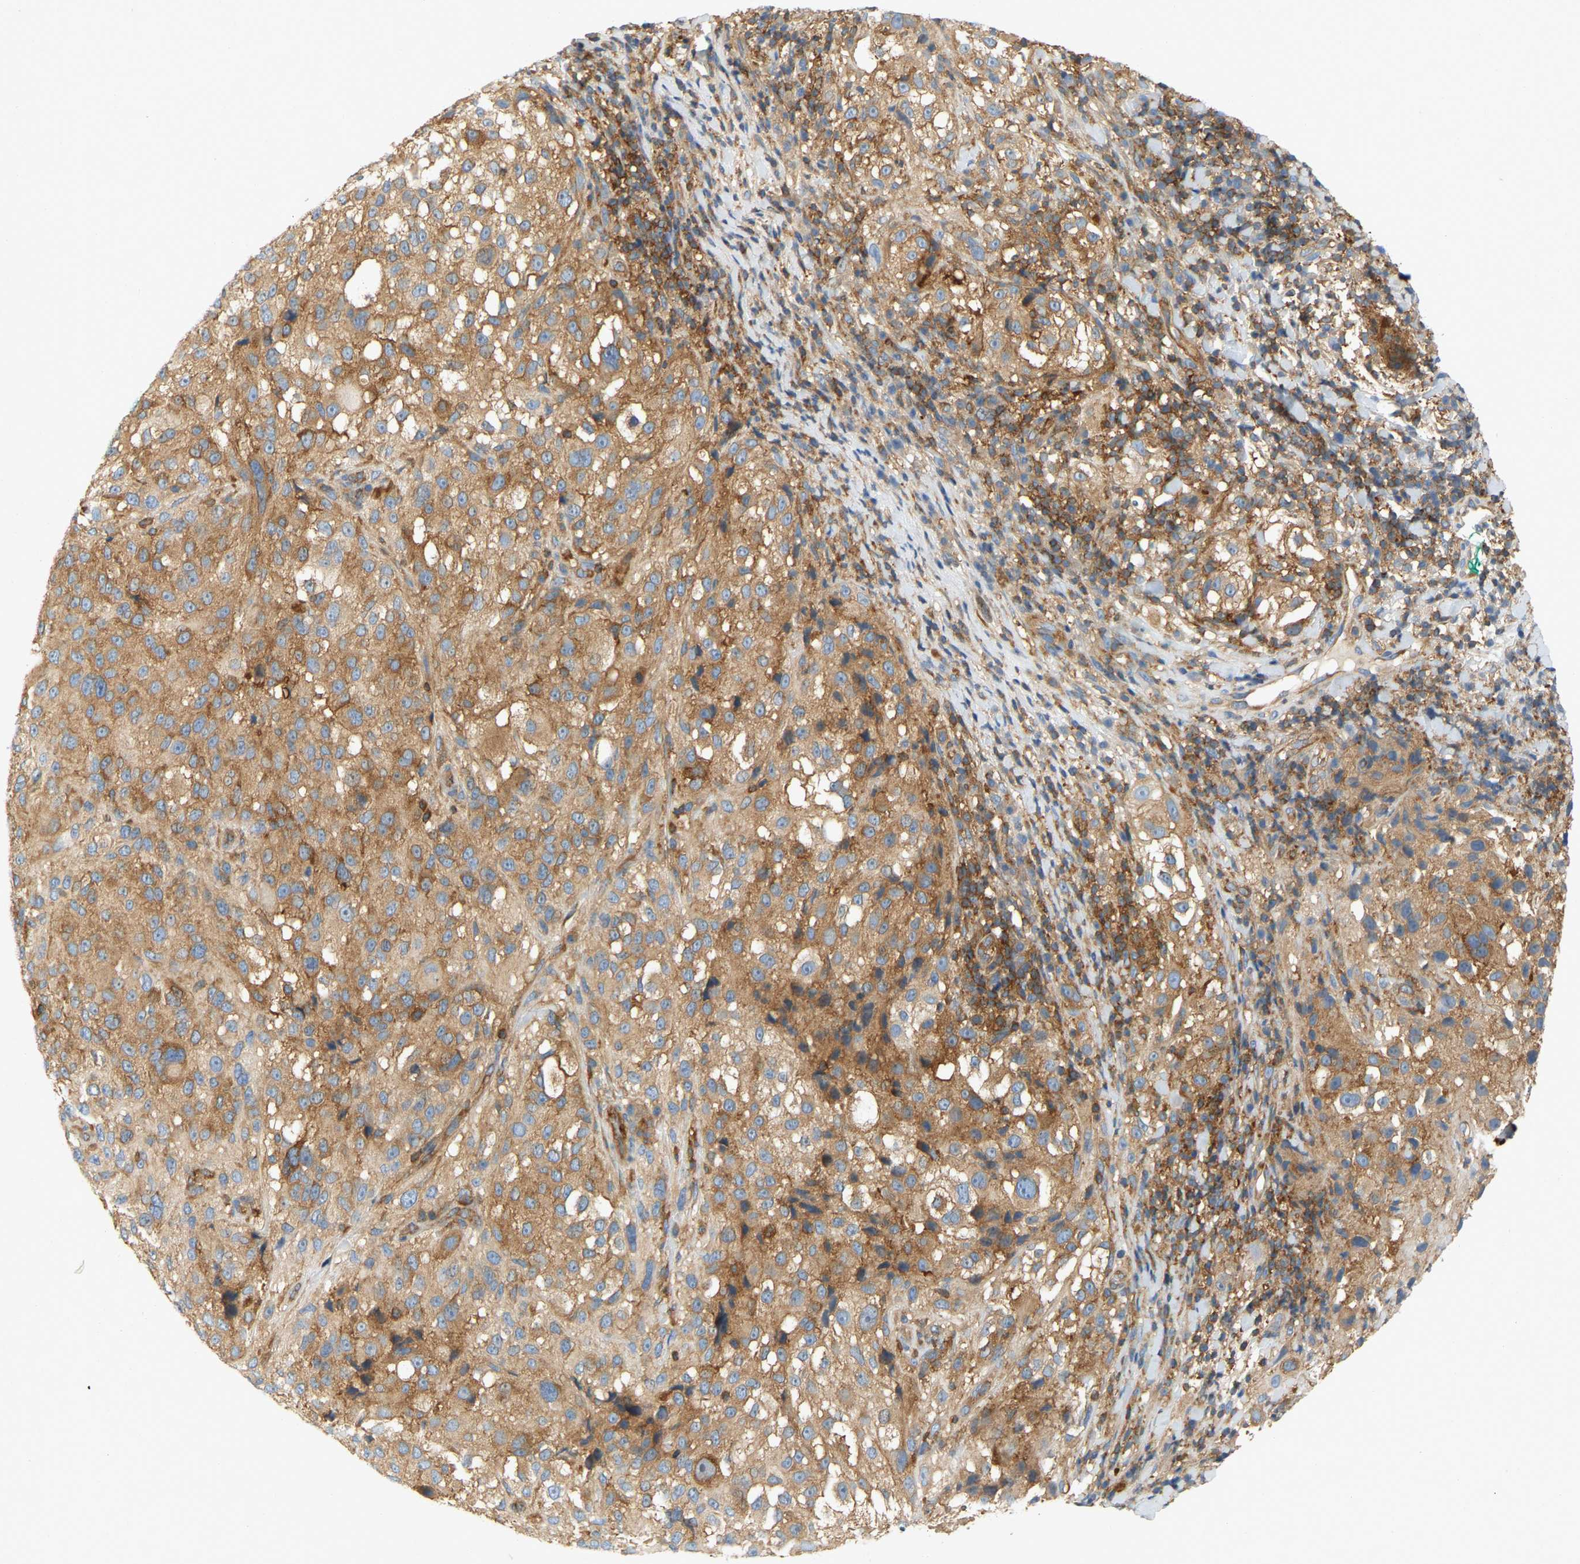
{"staining": {"intensity": "moderate", "quantity": ">75%", "location": "cytoplasmic/membranous"}, "tissue": "melanoma", "cell_type": "Tumor cells", "image_type": "cancer", "snomed": [{"axis": "morphology", "description": "Necrosis, NOS"}, {"axis": "morphology", "description": "Malignant melanoma, NOS"}, {"axis": "topography", "description": "Skin"}], "caption": "Immunohistochemical staining of malignant melanoma demonstrates medium levels of moderate cytoplasmic/membranous expression in about >75% of tumor cells. (Brightfield microscopy of DAB IHC at high magnification).", "gene": "AKAP13", "patient": {"sex": "female", "age": 87}}